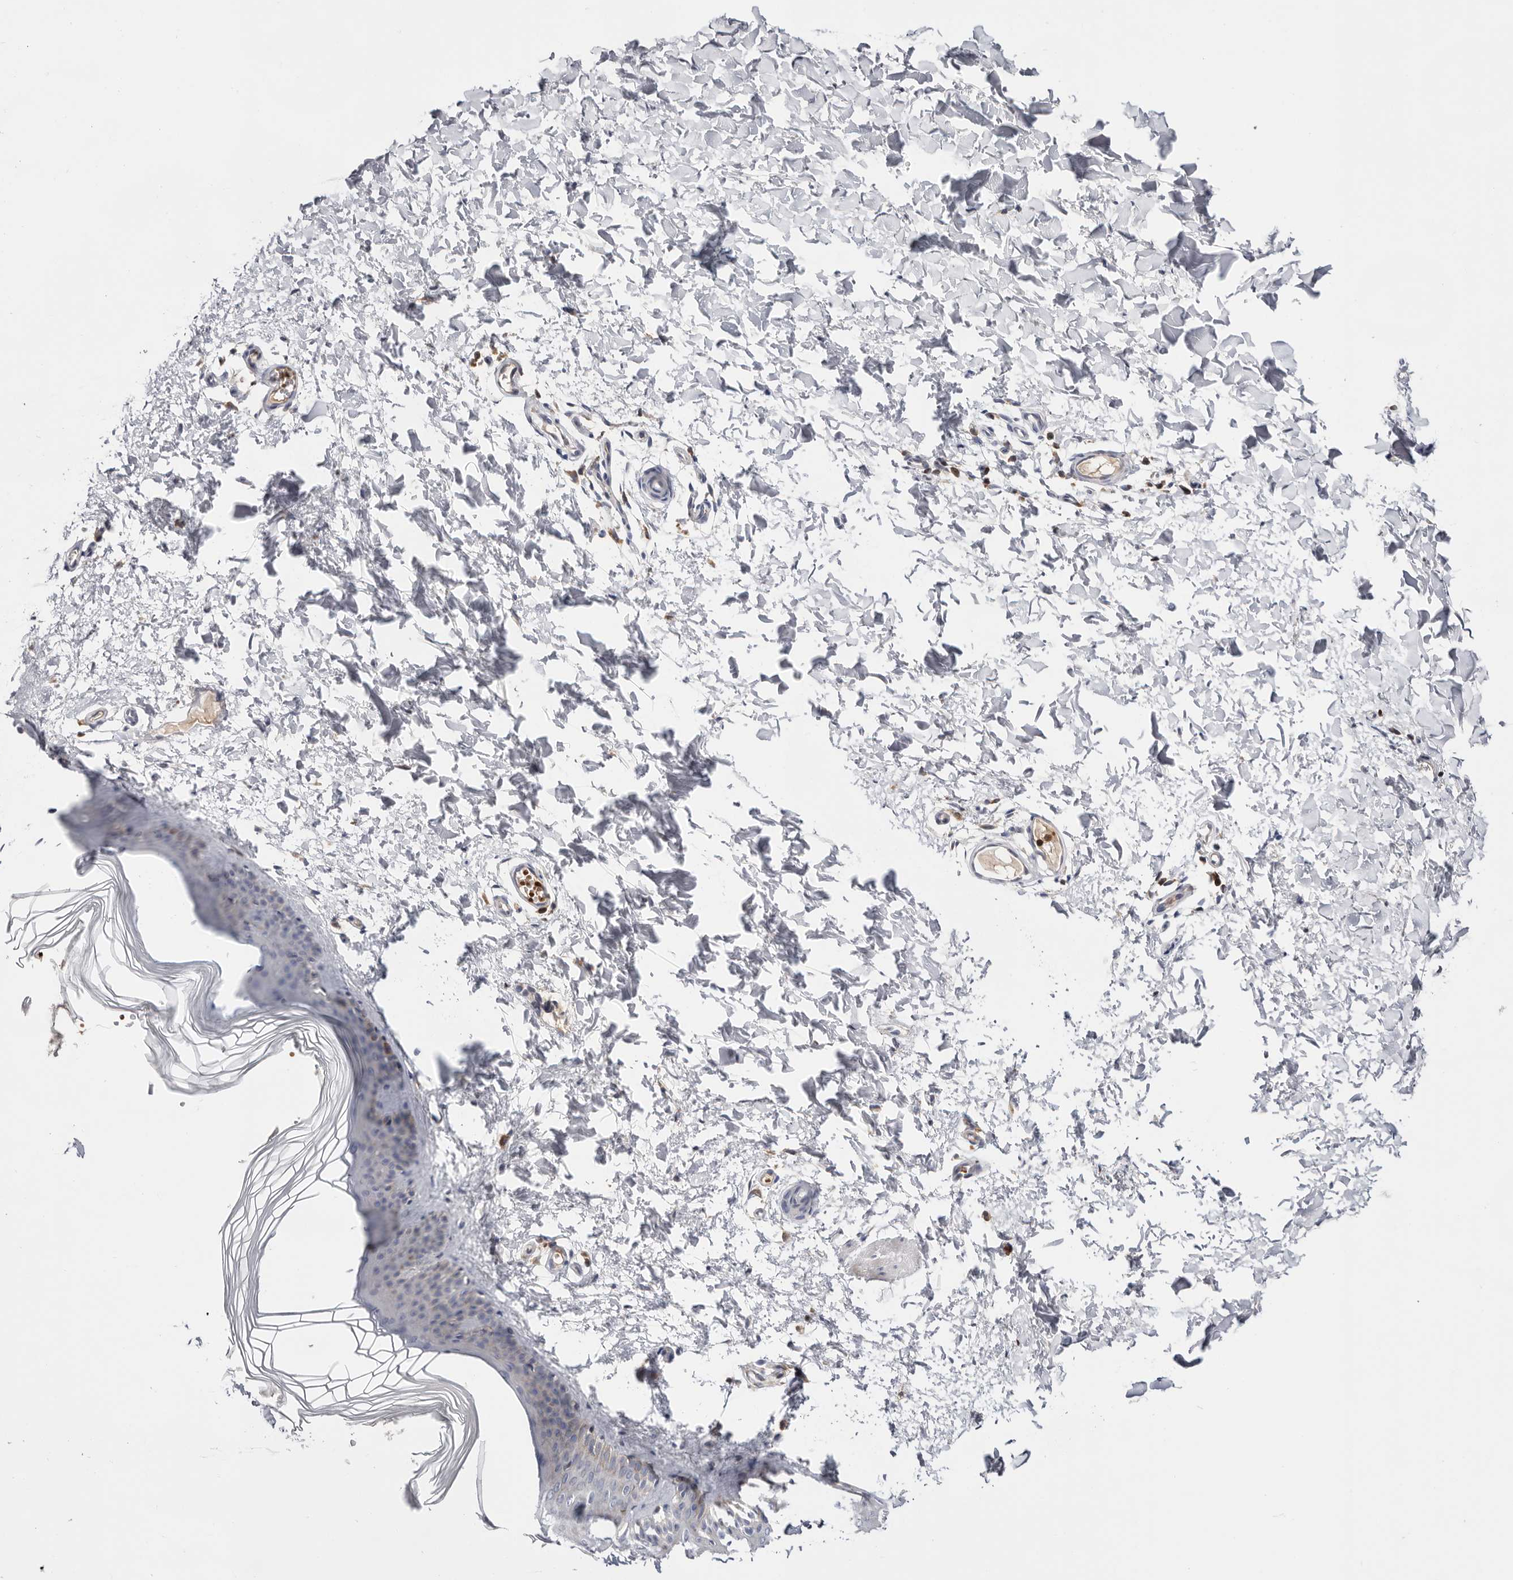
{"staining": {"intensity": "negative", "quantity": "none", "location": "none"}, "tissue": "skin", "cell_type": "Fibroblasts", "image_type": "normal", "snomed": [{"axis": "morphology", "description": "Normal tissue, NOS"}, {"axis": "topography", "description": "Skin"}], "caption": "Protein analysis of unremarkable skin reveals no significant expression in fibroblasts.", "gene": "RNF213", "patient": {"sex": "female", "age": 27}}